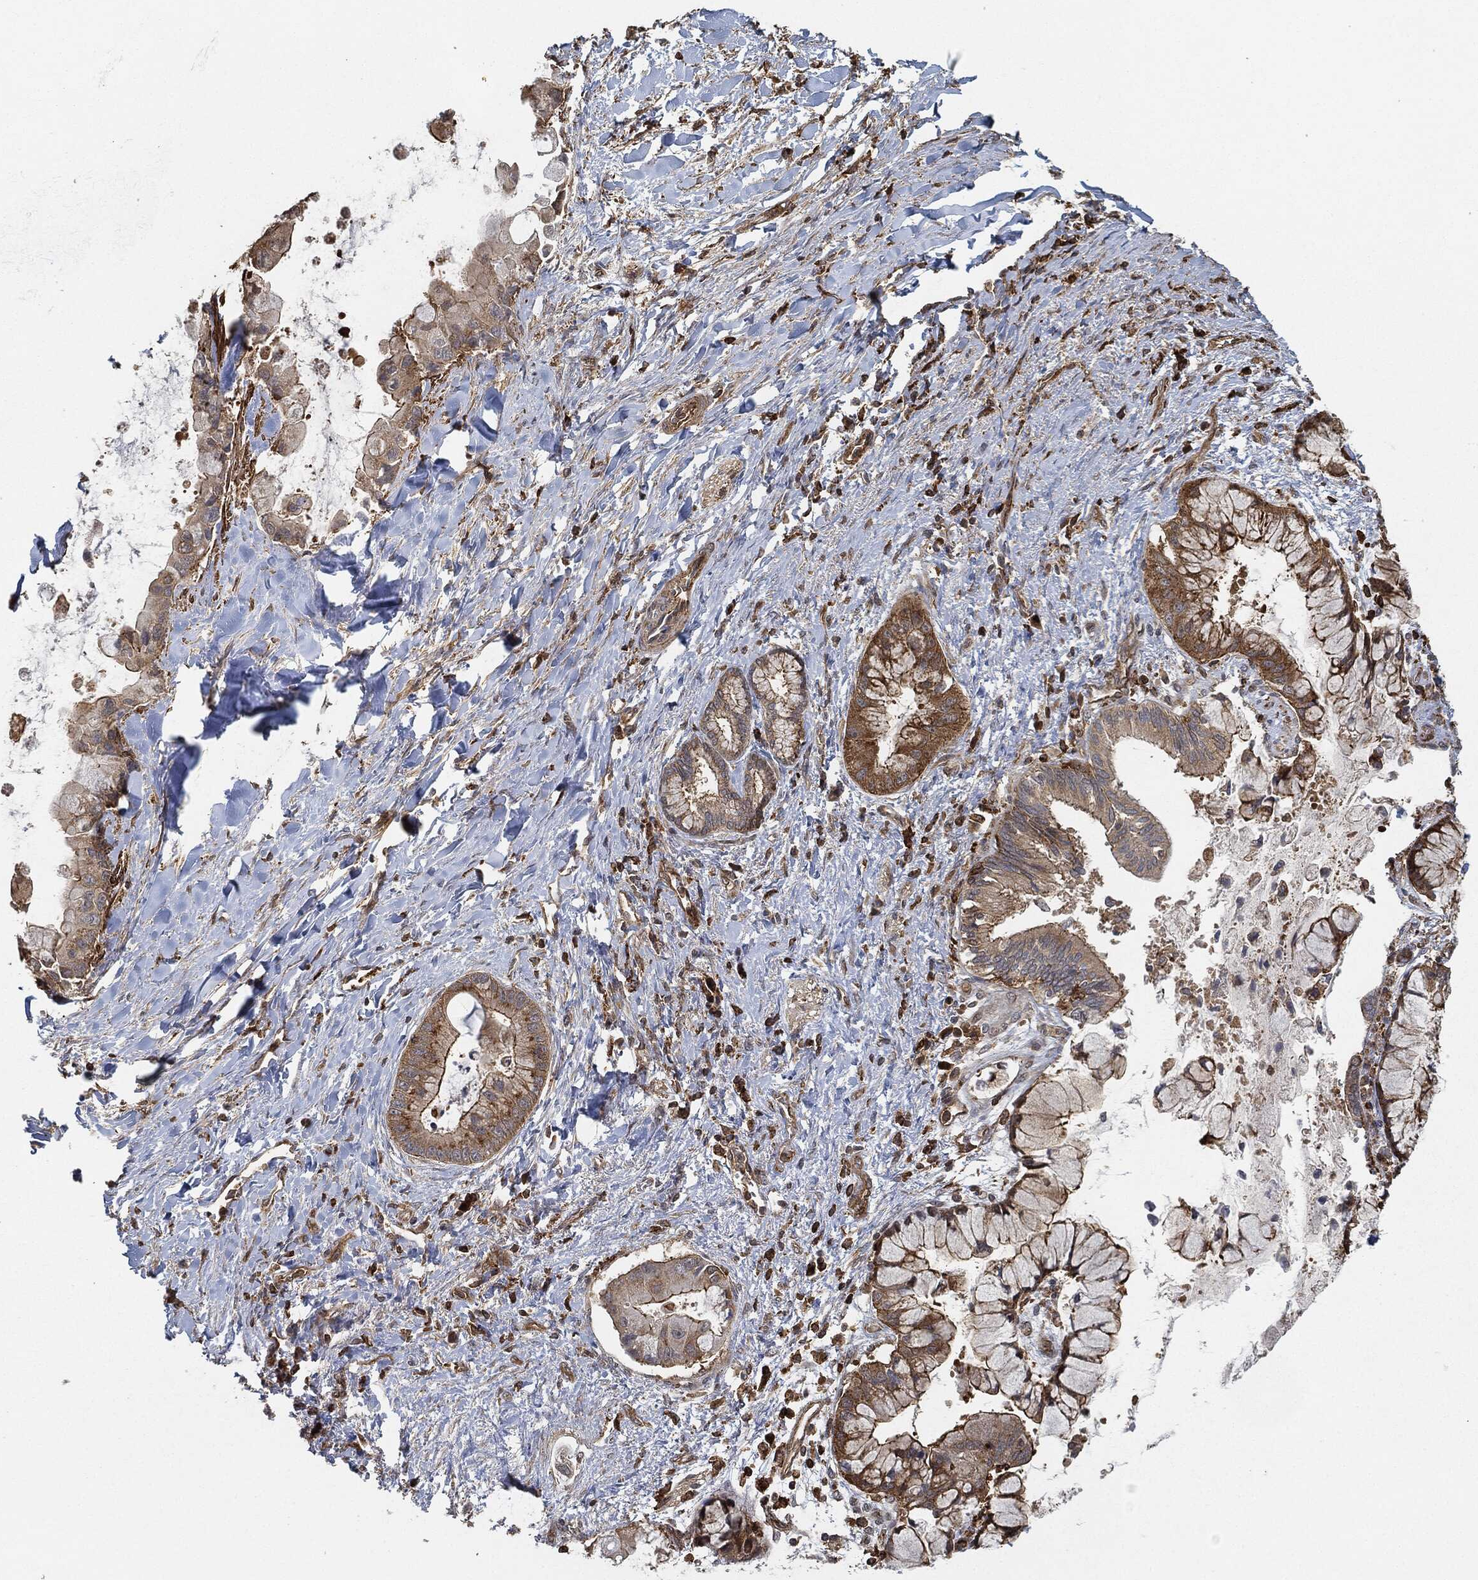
{"staining": {"intensity": "strong", "quantity": "25%-75%", "location": "cytoplasmic/membranous"}, "tissue": "liver cancer", "cell_type": "Tumor cells", "image_type": "cancer", "snomed": [{"axis": "morphology", "description": "Normal tissue, NOS"}, {"axis": "morphology", "description": "Cholangiocarcinoma"}, {"axis": "topography", "description": "Liver"}, {"axis": "topography", "description": "Peripheral nerve tissue"}], "caption": "Human liver cancer (cholangiocarcinoma) stained for a protein (brown) exhibits strong cytoplasmic/membranous positive expression in approximately 25%-75% of tumor cells.", "gene": "TPT1", "patient": {"sex": "male", "age": 50}}